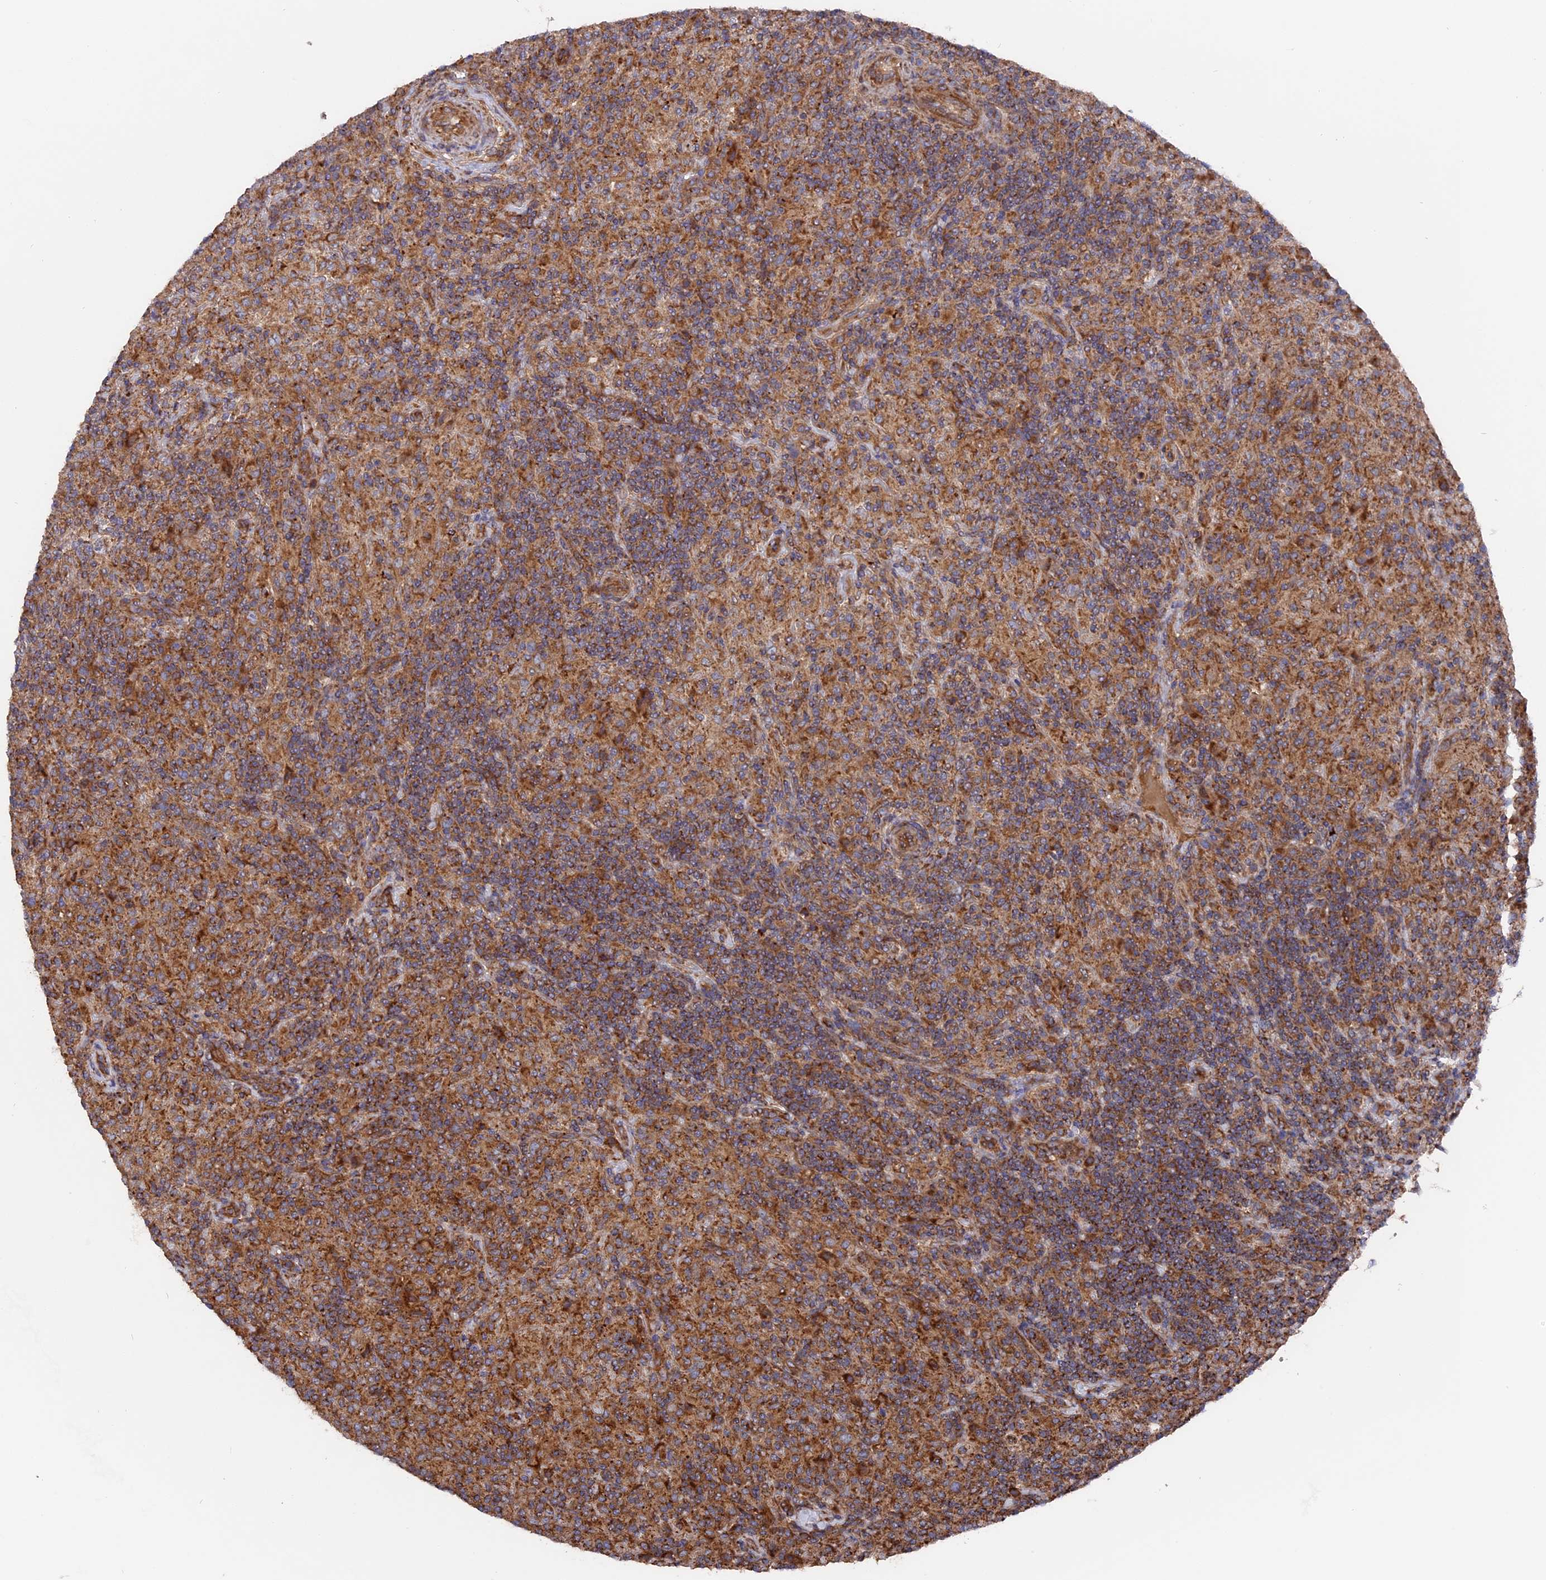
{"staining": {"intensity": "moderate", "quantity": ">75%", "location": "cytoplasmic/membranous"}, "tissue": "lymphoma", "cell_type": "Tumor cells", "image_type": "cancer", "snomed": [{"axis": "morphology", "description": "Hodgkin's disease, NOS"}, {"axis": "topography", "description": "Lymph node"}], "caption": "This image shows immunohistochemistry staining of Hodgkin's disease, with medium moderate cytoplasmic/membranous positivity in approximately >75% of tumor cells.", "gene": "TELO2", "patient": {"sex": "male", "age": 70}}